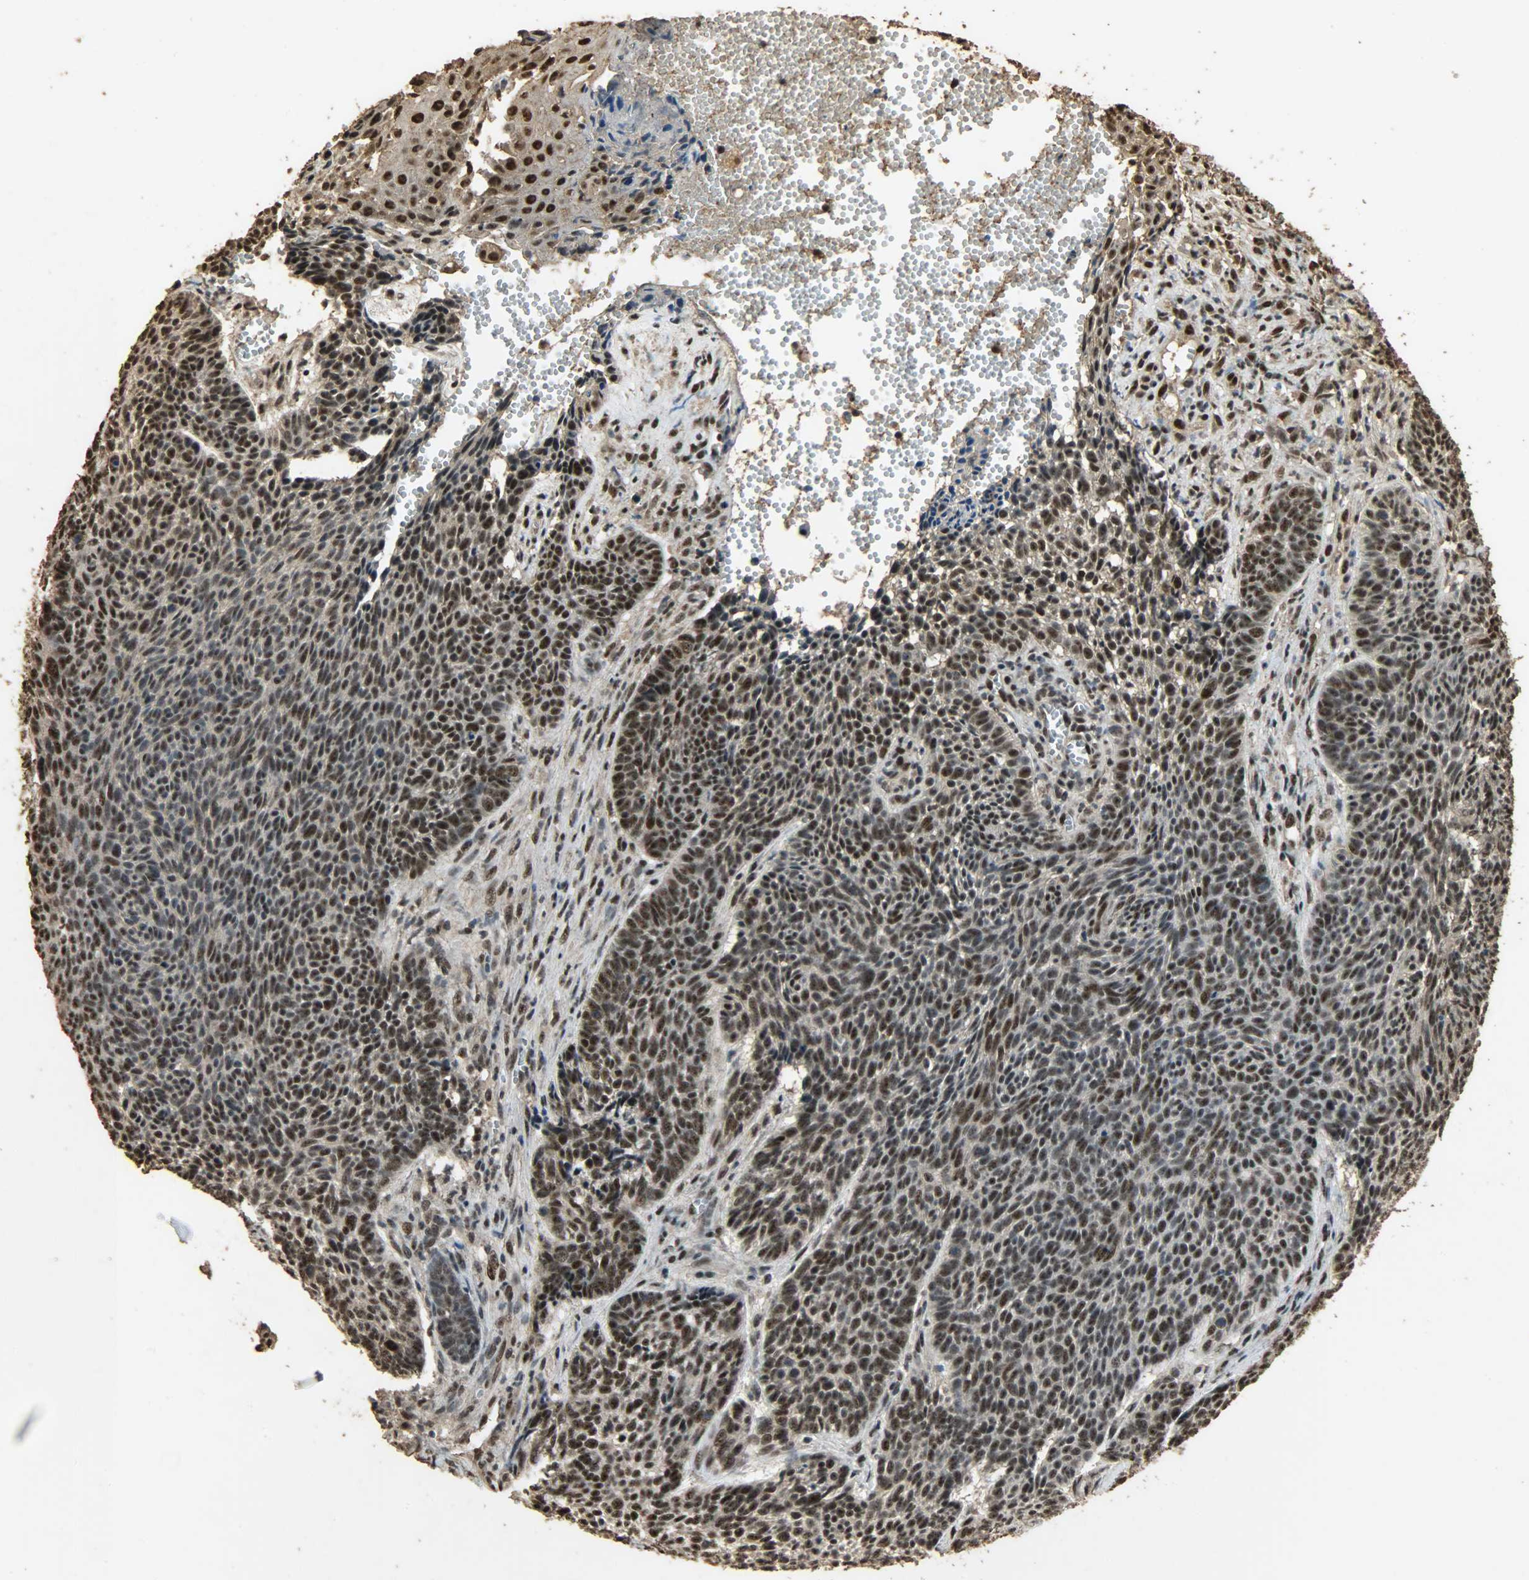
{"staining": {"intensity": "strong", "quantity": ">75%", "location": "cytoplasmic/membranous,nuclear"}, "tissue": "skin cancer", "cell_type": "Tumor cells", "image_type": "cancer", "snomed": [{"axis": "morphology", "description": "Basal cell carcinoma"}, {"axis": "topography", "description": "Skin"}], "caption": "DAB immunohistochemical staining of human skin basal cell carcinoma displays strong cytoplasmic/membranous and nuclear protein staining in approximately >75% of tumor cells.", "gene": "CCNT2", "patient": {"sex": "male", "age": 84}}